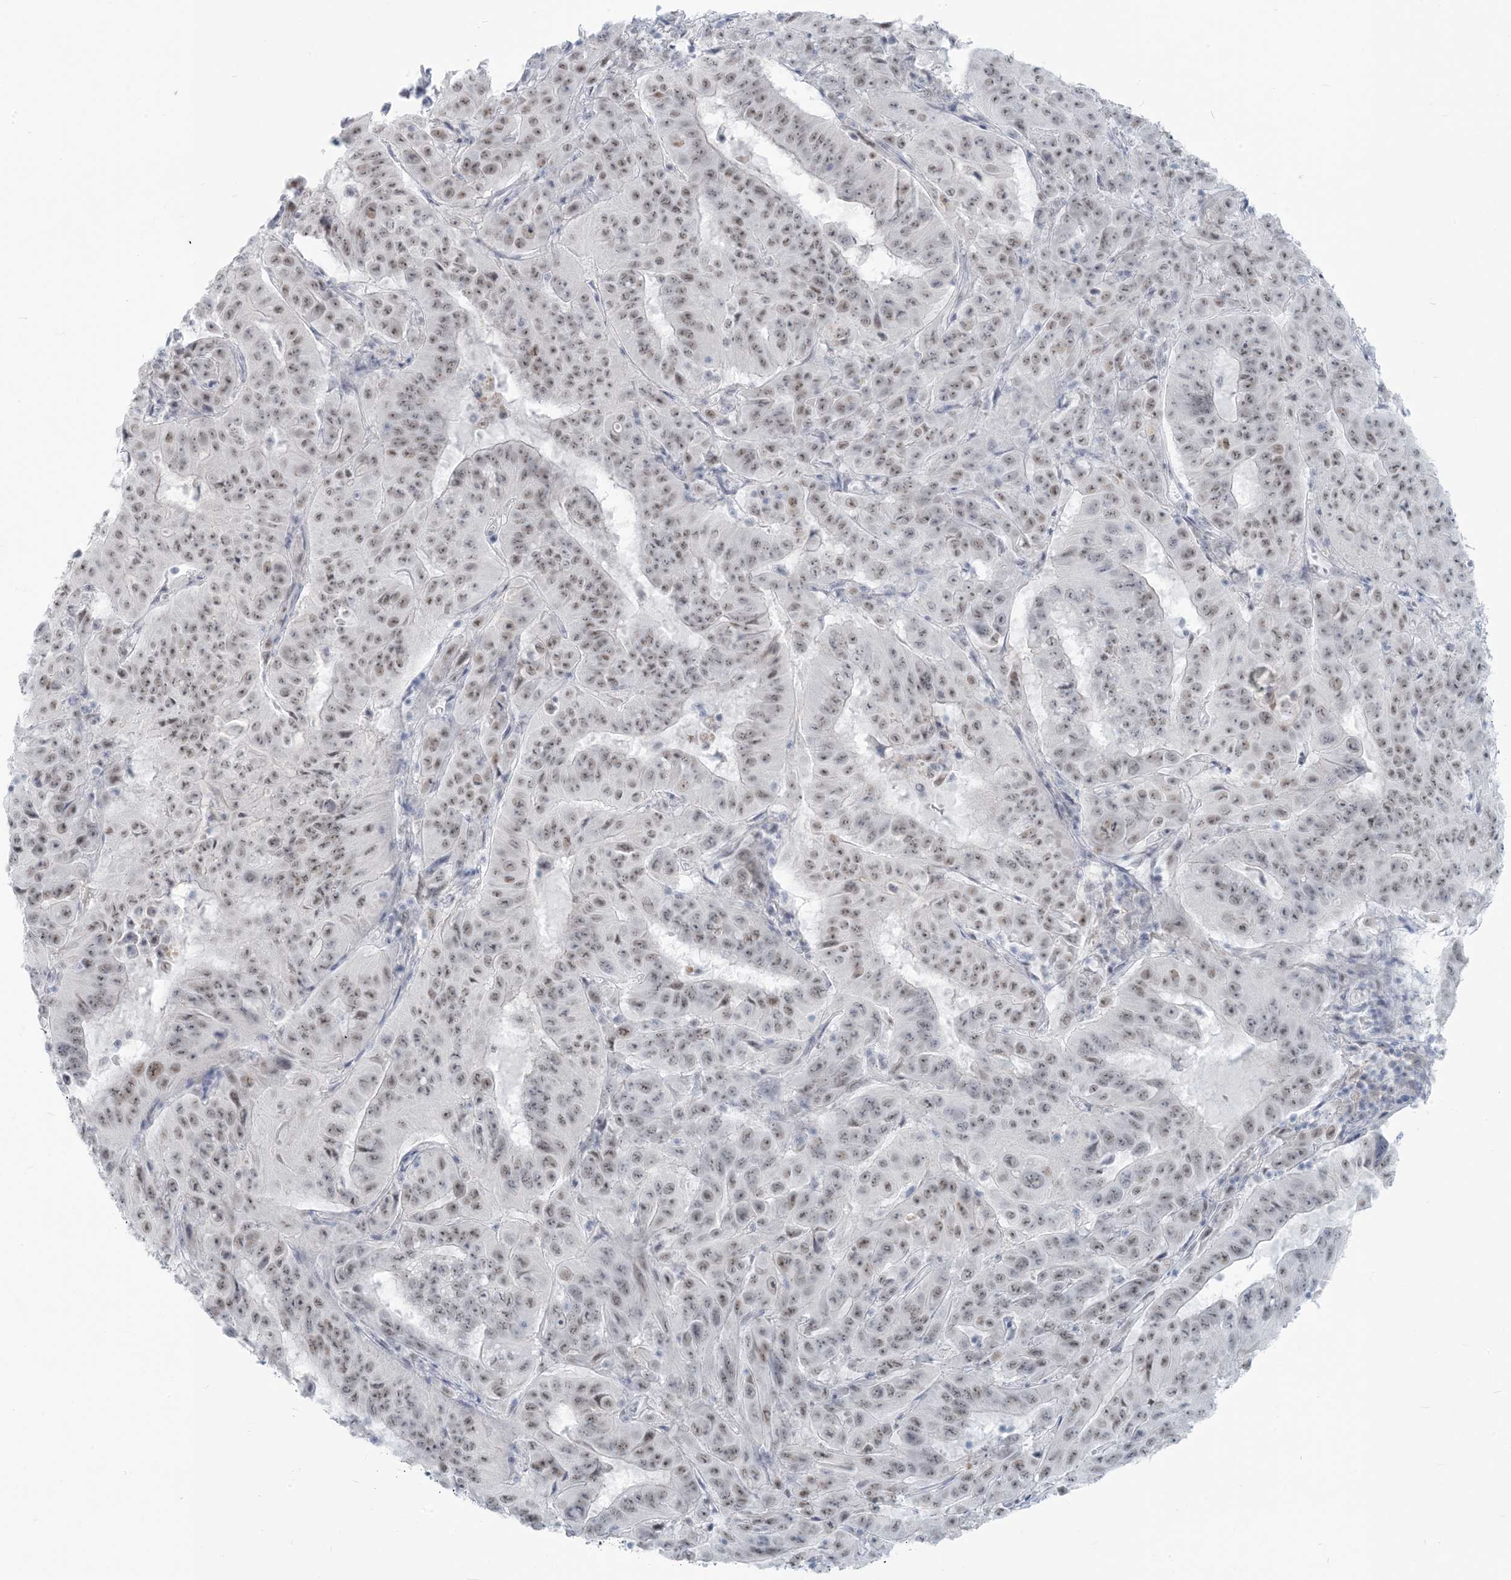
{"staining": {"intensity": "weak", "quantity": "25%-75%", "location": "nuclear"}, "tissue": "pancreatic cancer", "cell_type": "Tumor cells", "image_type": "cancer", "snomed": [{"axis": "morphology", "description": "Adenocarcinoma, NOS"}, {"axis": "topography", "description": "Pancreas"}], "caption": "Immunohistochemical staining of human adenocarcinoma (pancreatic) exhibits low levels of weak nuclear protein staining in about 25%-75% of tumor cells.", "gene": "SCML1", "patient": {"sex": "male", "age": 63}}